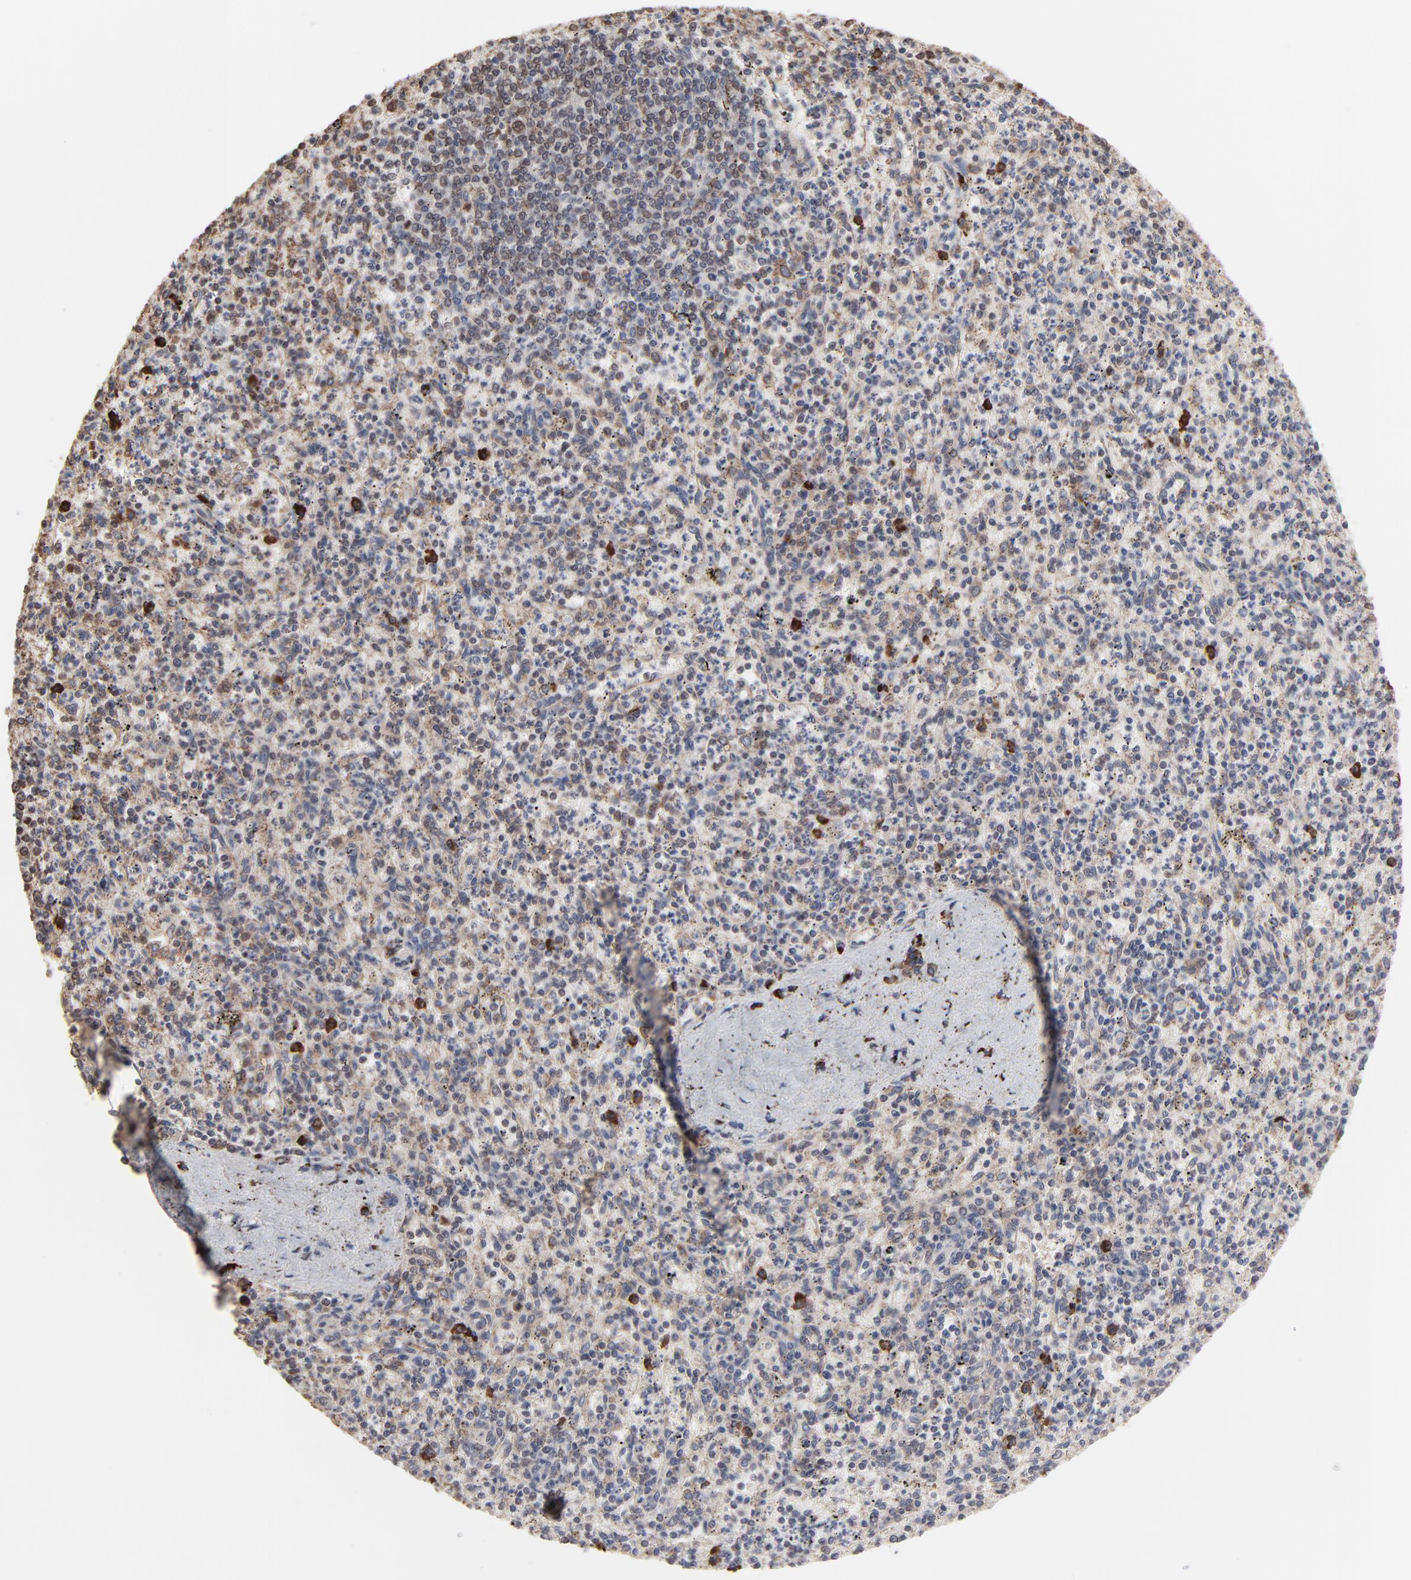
{"staining": {"intensity": "weak", "quantity": "25%-75%", "location": "cytoplasmic/membranous"}, "tissue": "spleen", "cell_type": "Cells in red pulp", "image_type": "normal", "snomed": [{"axis": "morphology", "description": "Normal tissue, NOS"}, {"axis": "topography", "description": "Spleen"}], "caption": "Spleen was stained to show a protein in brown. There is low levels of weak cytoplasmic/membranous expression in about 25%-75% of cells in red pulp. Immunohistochemistry (ihc) stains the protein in brown and the nuclei are stained blue.", "gene": "CHM", "patient": {"sex": "male", "age": 72}}